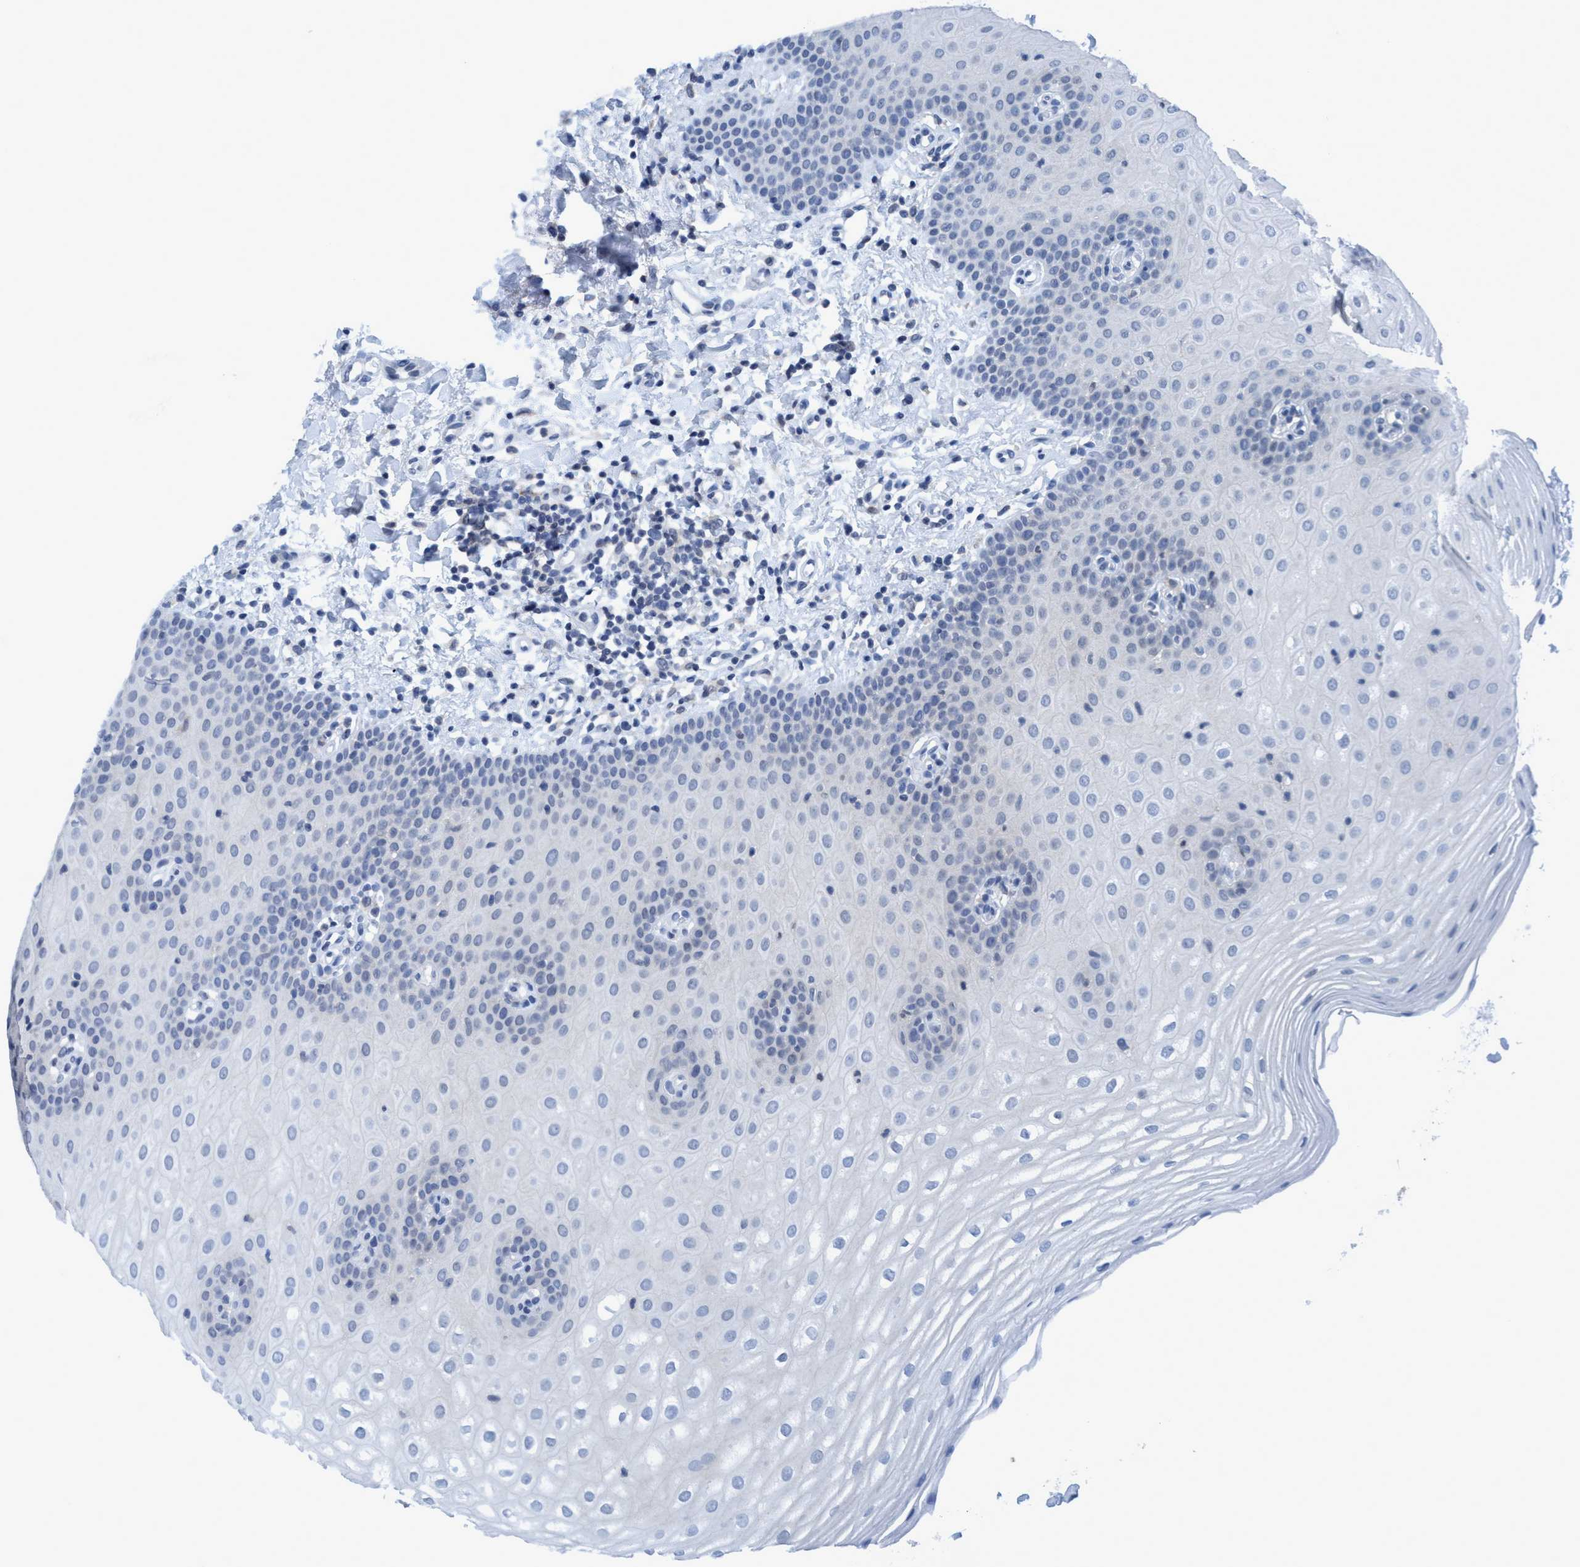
{"staining": {"intensity": "negative", "quantity": "none", "location": "none"}, "tissue": "oral mucosa", "cell_type": "Squamous epithelial cells", "image_type": "normal", "snomed": [{"axis": "morphology", "description": "Normal tissue, NOS"}, {"axis": "topography", "description": "Skin"}, {"axis": "topography", "description": "Oral tissue"}], "caption": "This image is of normal oral mucosa stained with immunohistochemistry (IHC) to label a protein in brown with the nuclei are counter-stained blue. There is no positivity in squamous epithelial cells.", "gene": "DNAI1", "patient": {"sex": "male", "age": 84}}